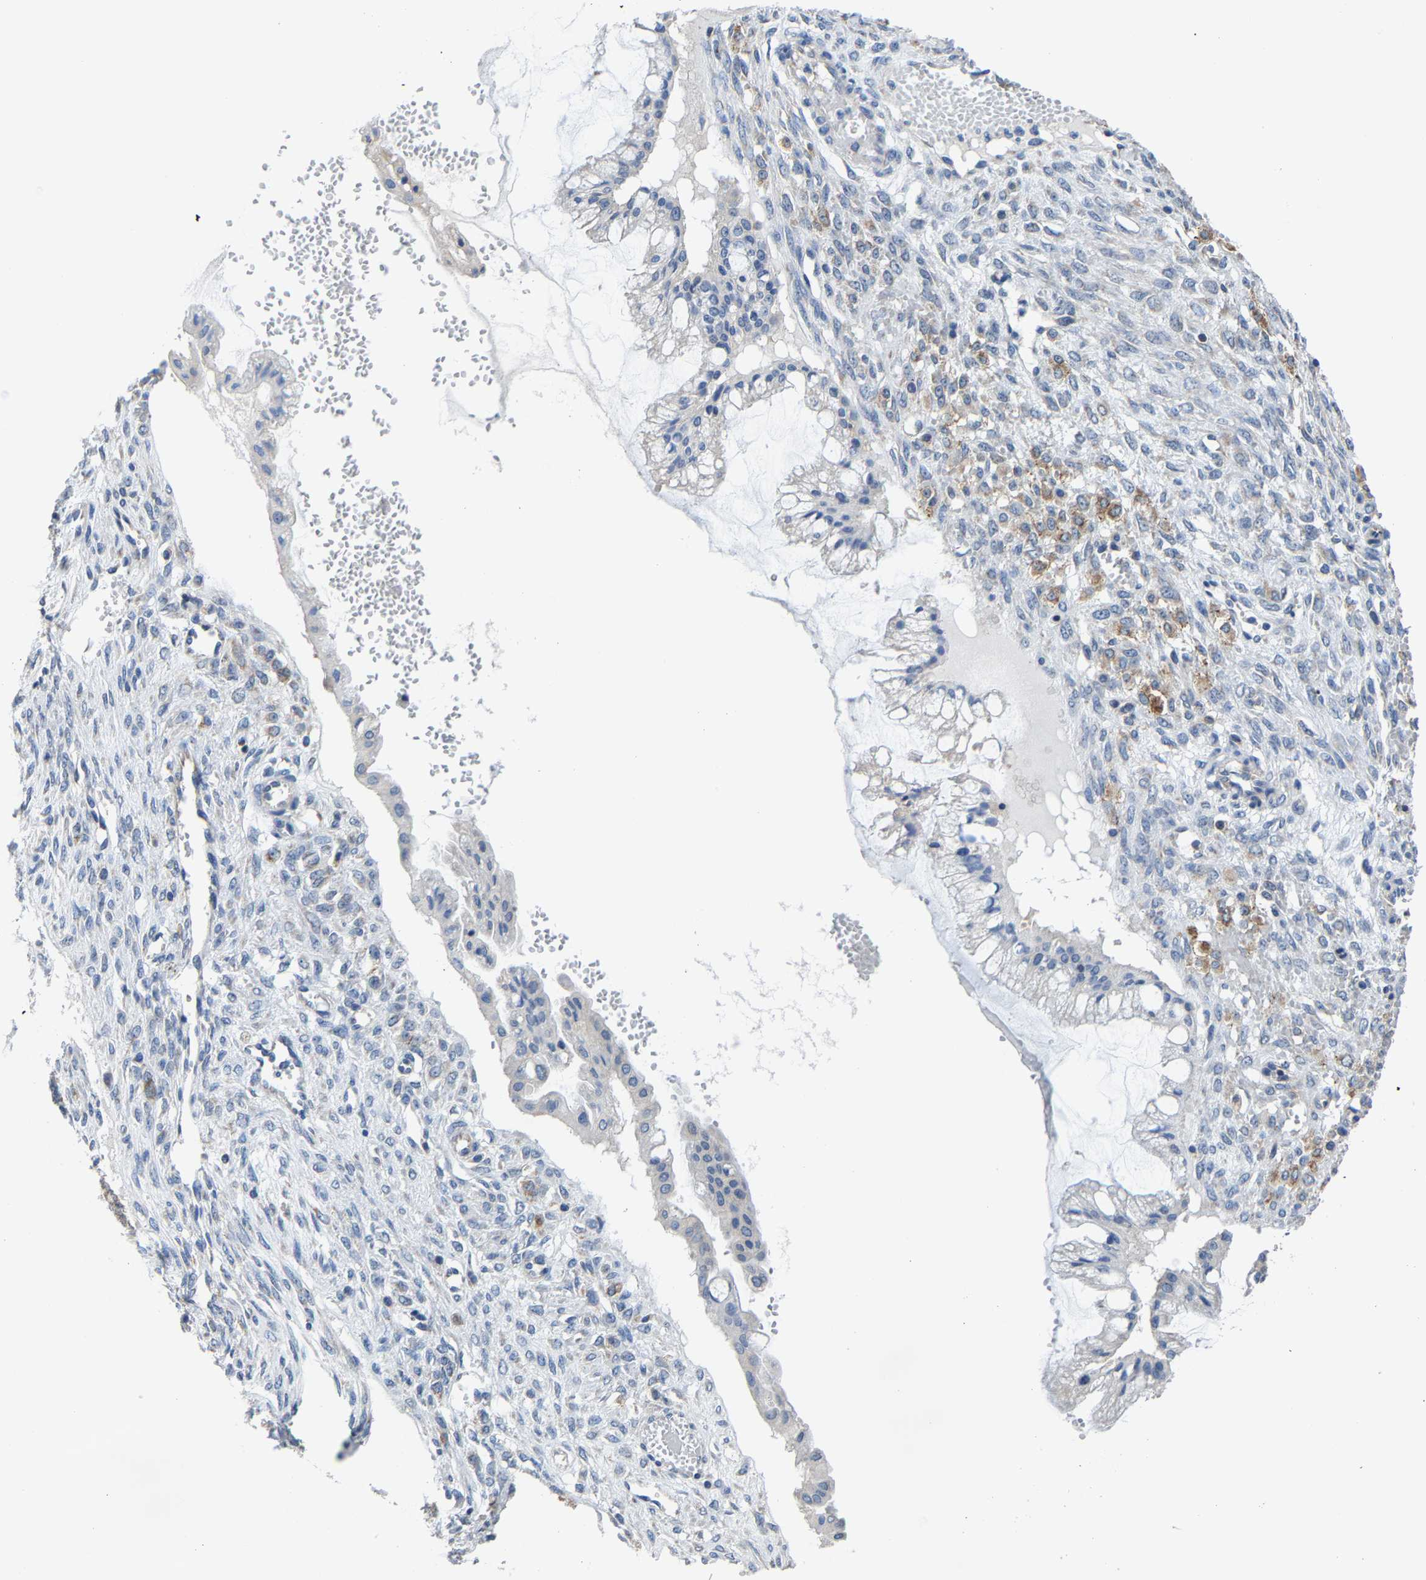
{"staining": {"intensity": "negative", "quantity": "none", "location": "none"}, "tissue": "ovarian cancer", "cell_type": "Tumor cells", "image_type": "cancer", "snomed": [{"axis": "morphology", "description": "Cystadenocarcinoma, mucinous, NOS"}, {"axis": "topography", "description": "Ovary"}], "caption": "Immunohistochemistry histopathology image of neoplastic tissue: human ovarian mucinous cystadenocarcinoma stained with DAB displays no significant protein expression in tumor cells.", "gene": "AGK", "patient": {"sex": "female", "age": 73}}